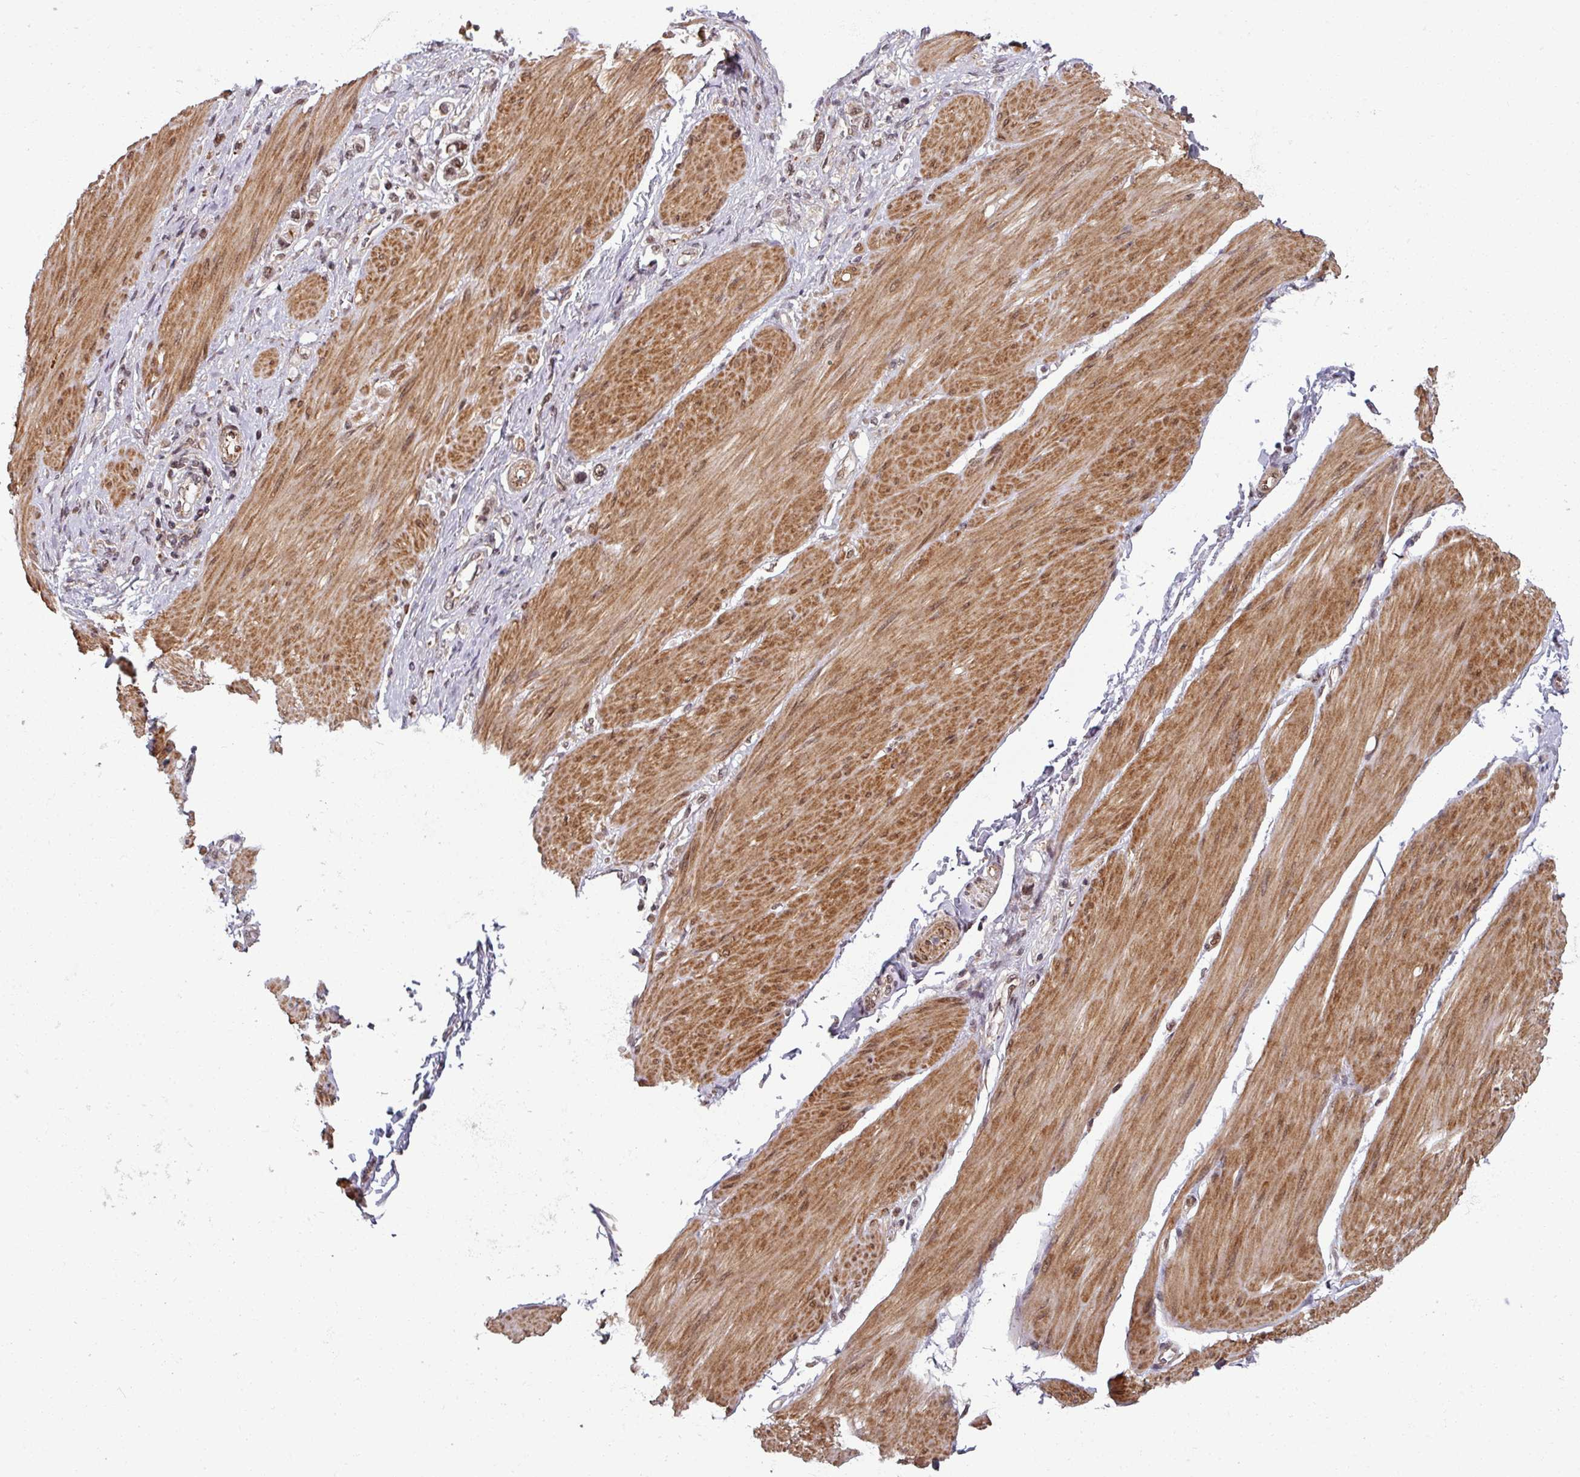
{"staining": {"intensity": "moderate", "quantity": ">75%", "location": "nuclear"}, "tissue": "stomach cancer", "cell_type": "Tumor cells", "image_type": "cancer", "snomed": [{"axis": "morphology", "description": "Adenocarcinoma, NOS"}, {"axis": "topography", "description": "Stomach"}], "caption": "Moderate nuclear expression is present in approximately >75% of tumor cells in stomach adenocarcinoma.", "gene": "SWI5", "patient": {"sex": "female", "age": 65}}